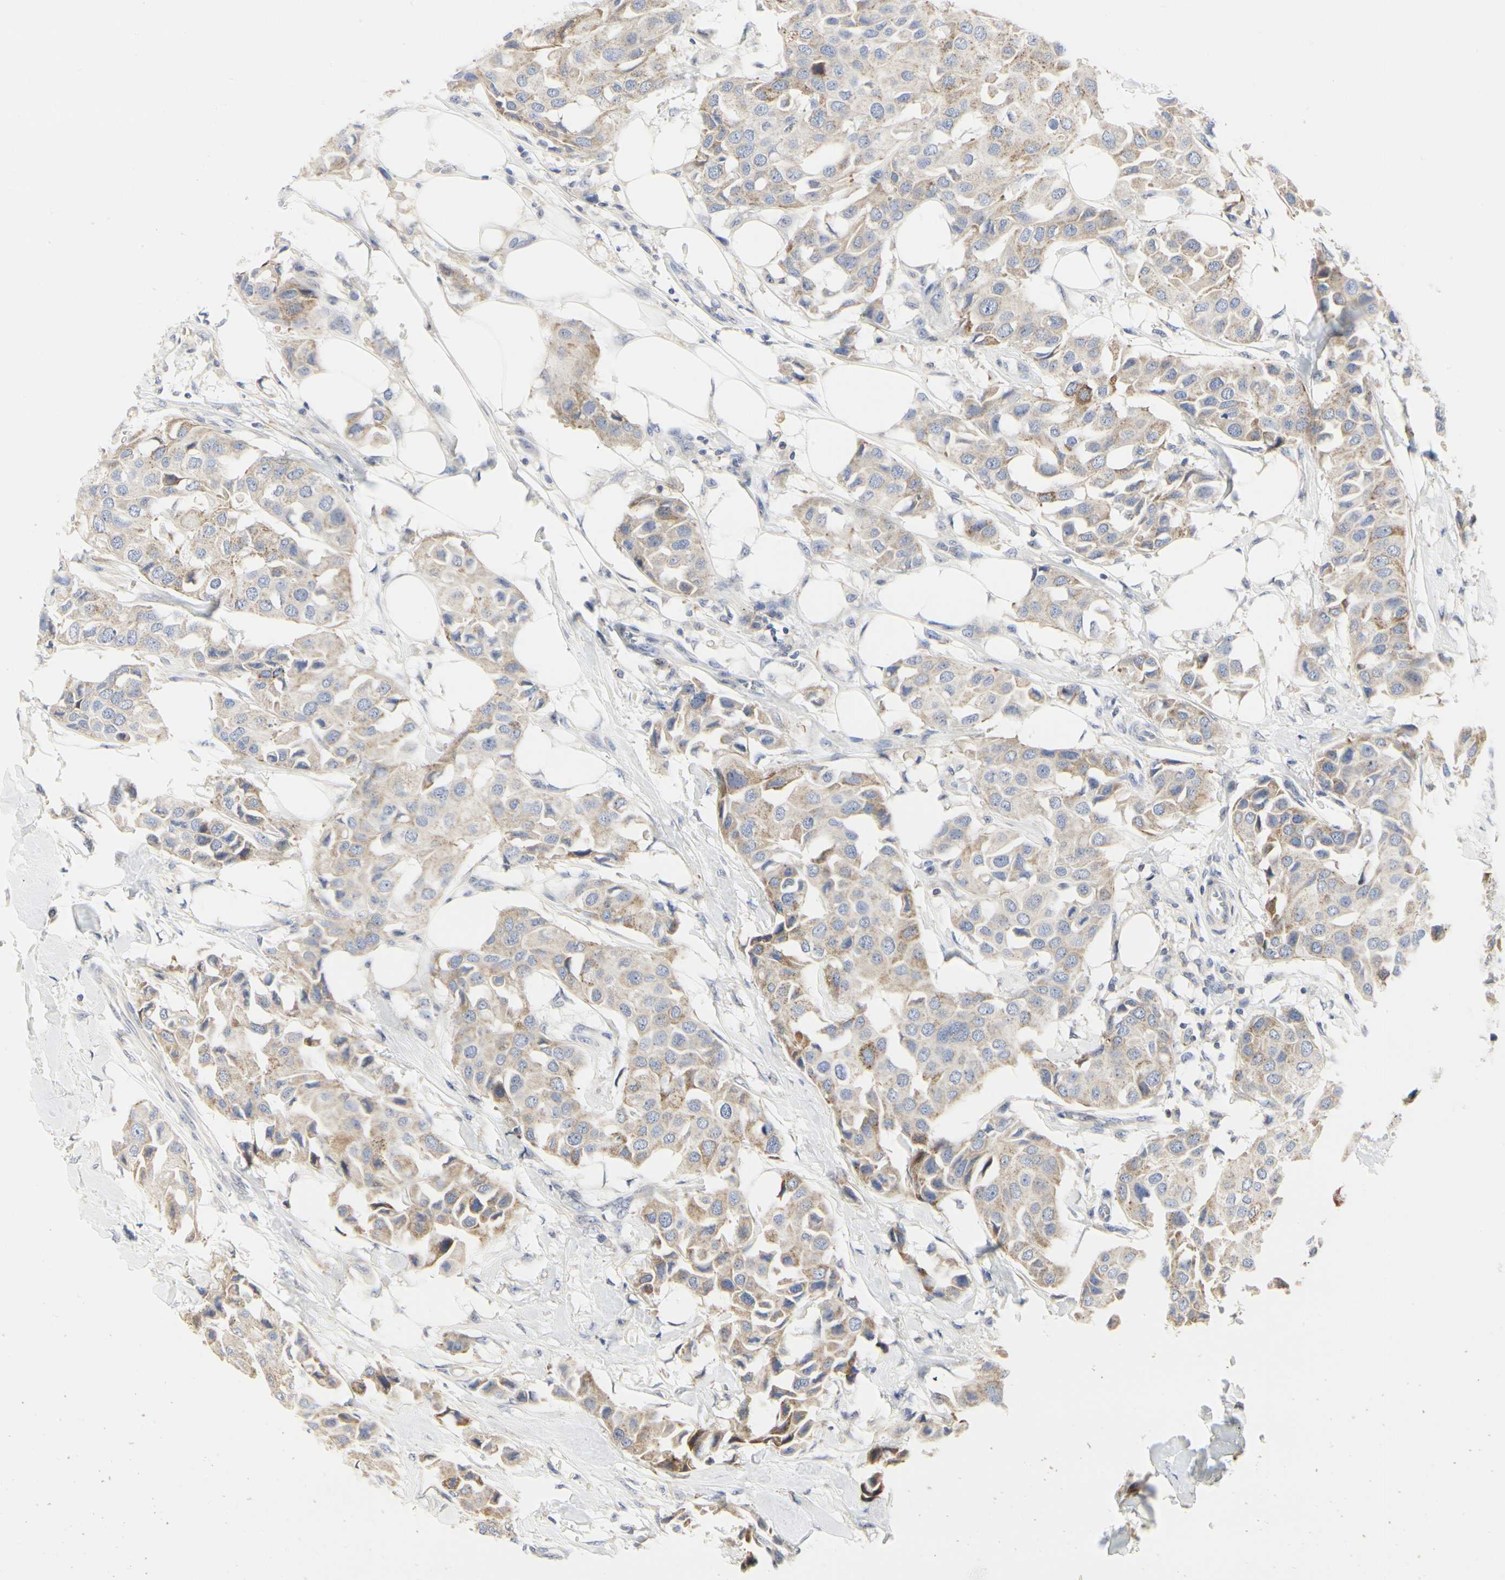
{"staining": {"intensity": "weak", "quantity": ">75%", "location": "cytoplasmic/membranous"}, "tissue": "breast cancer", "cell_type": "Tumor cells", "image_type": "cancer", "snomed": [{"axis": "morphology", "description": "Duct carcinoma"}, {"axis": "topography", "description": "Breast"}], "caption": "Protein expression analysis of breast cancer (intraductal carcinoma) reveals weak cytoplasmic/membranous expression in approximately >75% of tumor cells.", "gene": "SHANK2", "patient": {"sex": "female", "age": 80}}